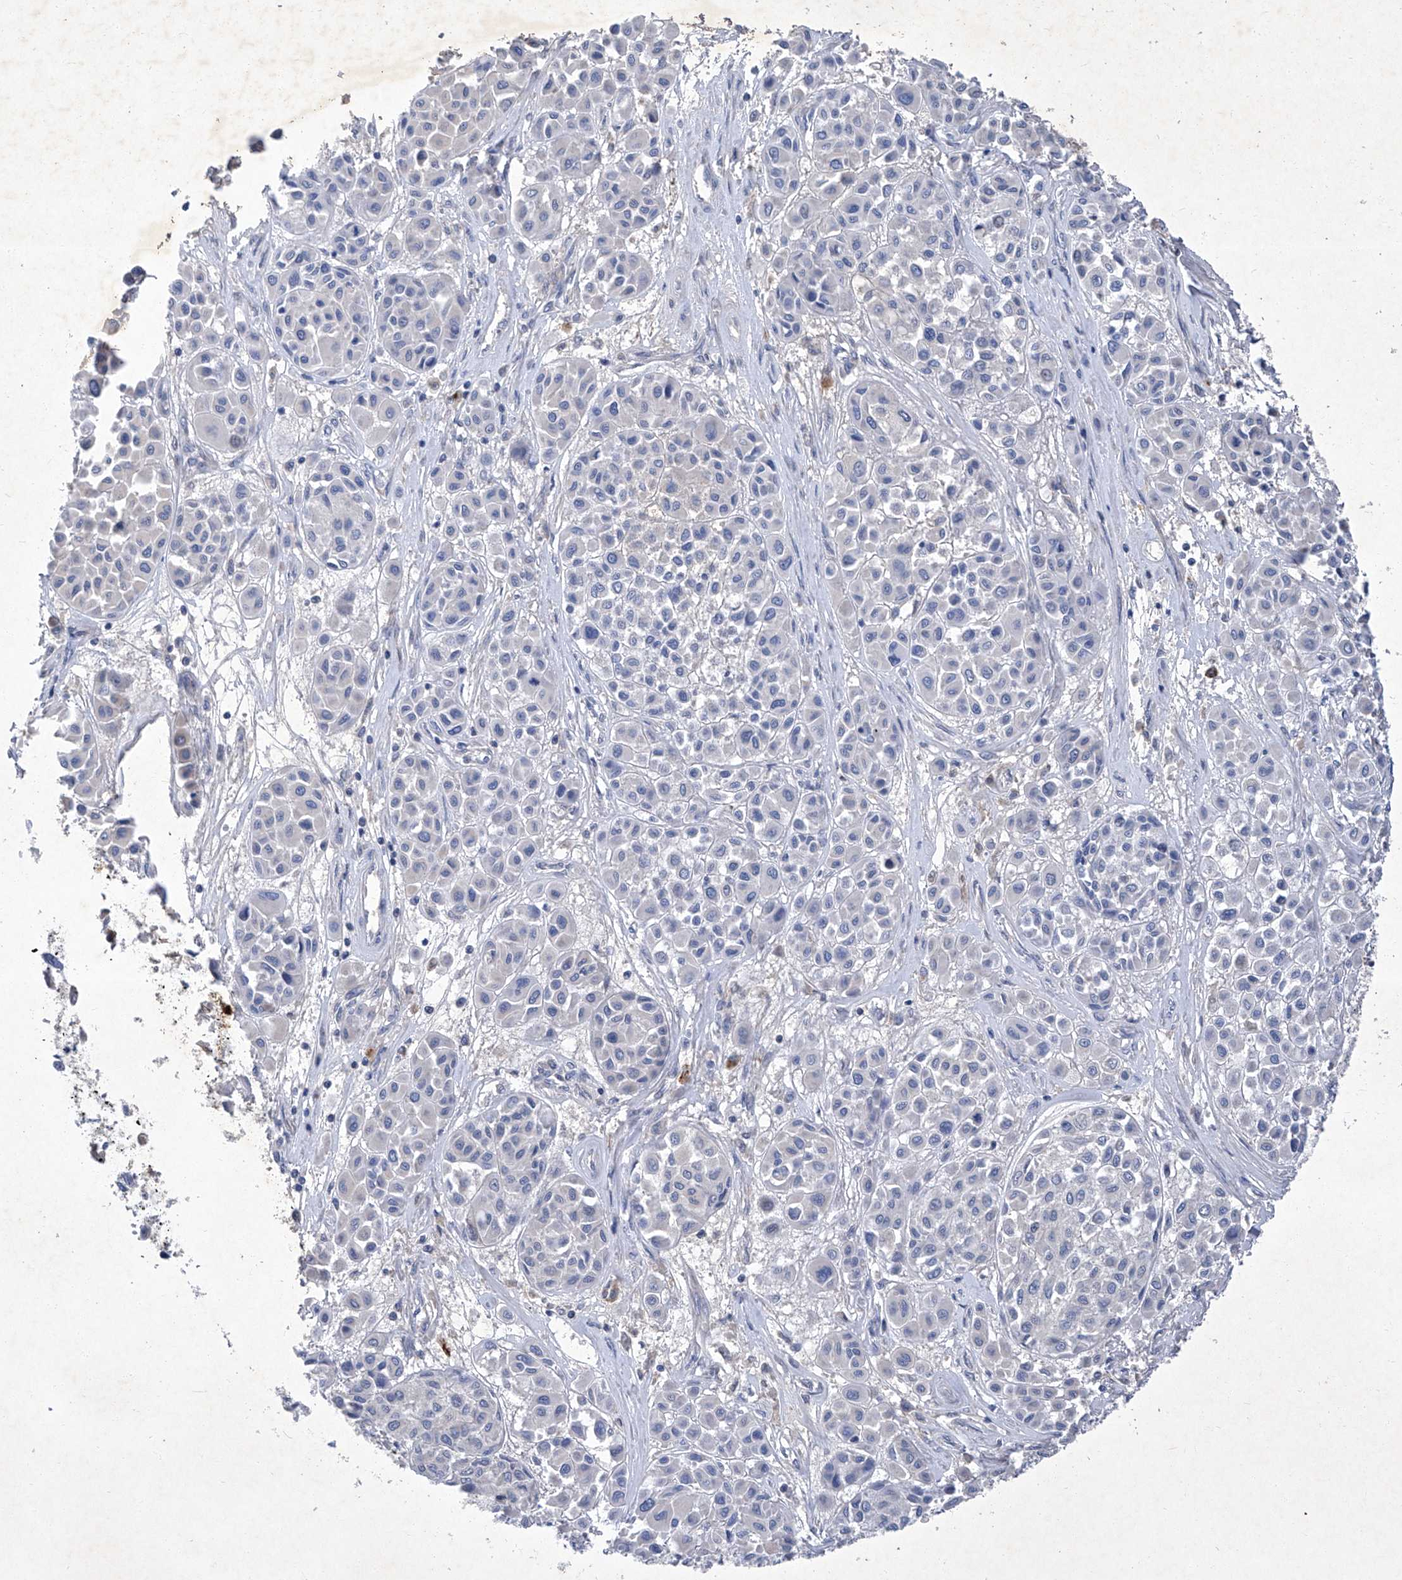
{"staining": {"intensity": "negative", "quantity": "none", "location": "none"}, "tissue": "melanoma", "cell_type": "Tumor cells", "image_type": "cancer", "snomed": [{"axis": "morphology", "description": "Malignant melanoma, Metastatic site"}, {"axis": "topography", "description": "Soft tissue"}], "caption": "IHC of malignant melanoma (metastatic site) reveals no positivity in tumor cells. (Stains: DAB (3,3'-diaminobenzidine) immunohistochemistry (IHC) with hematoxylin counter stain, Microscopy: brightfield microscopy at high magnification).", "gene": "SBK2", "patient": {"sex": "male", "age": 41}}